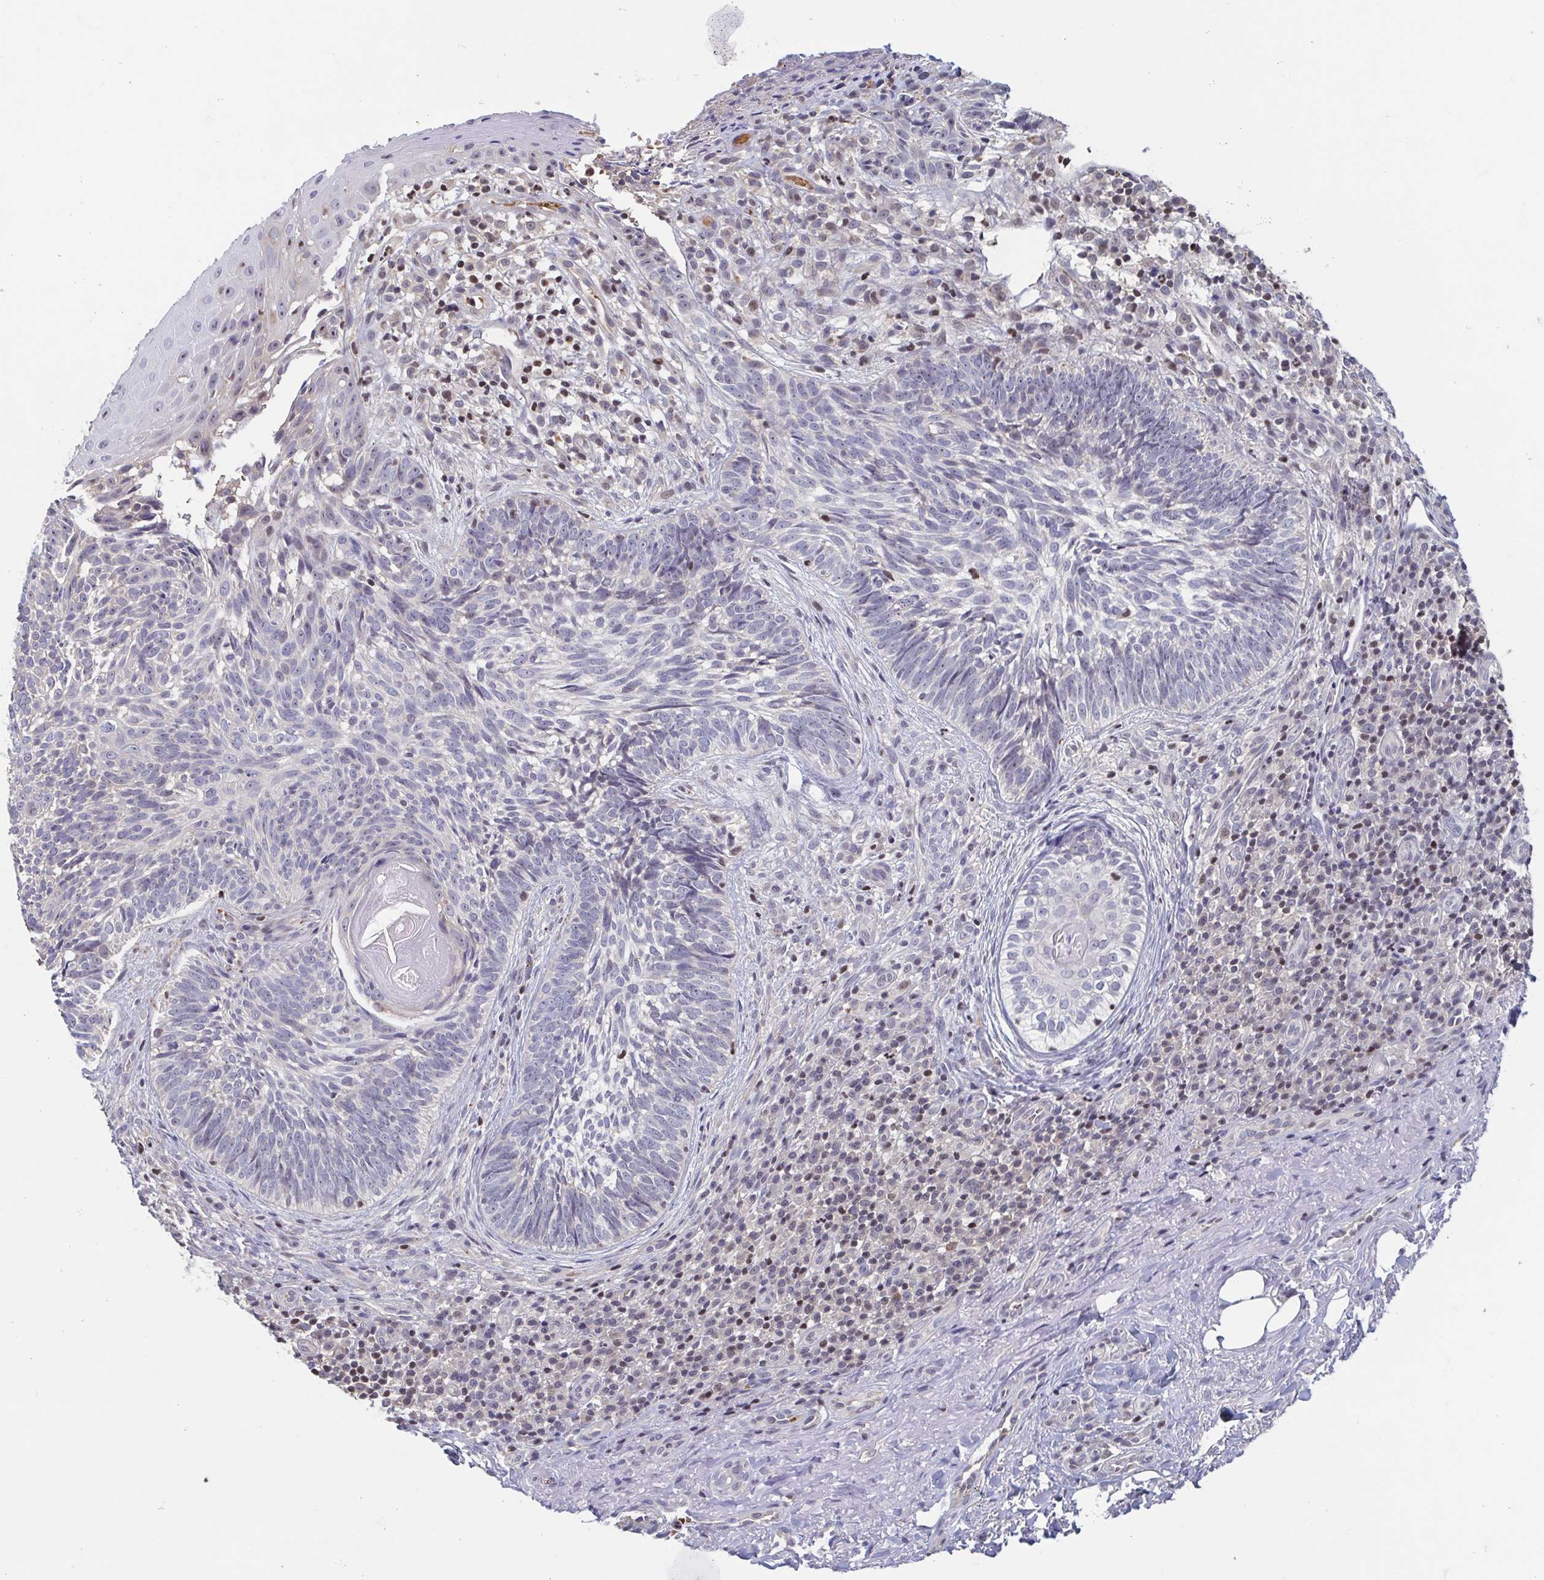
{"staining": {"intensity": "negative", "quantity": "none", "location": "none"}, "tissue": "skin cancer", "cell_type": "Tumor cells", "image_type": "cancer", "snomed": [{"axis": "morphology", "description": "Basal cell carcinoma"}, {"axis": "topography", "description": "Skin"}], "caption": "A histopathology image of skin basal cell carcinoma stained for a protein shows no brown staining in tumor cells. (DAB IHC with hematoxylin counter stain).", "gene": "LRRC38", "patient": {"sex": "male", "age": 65}}